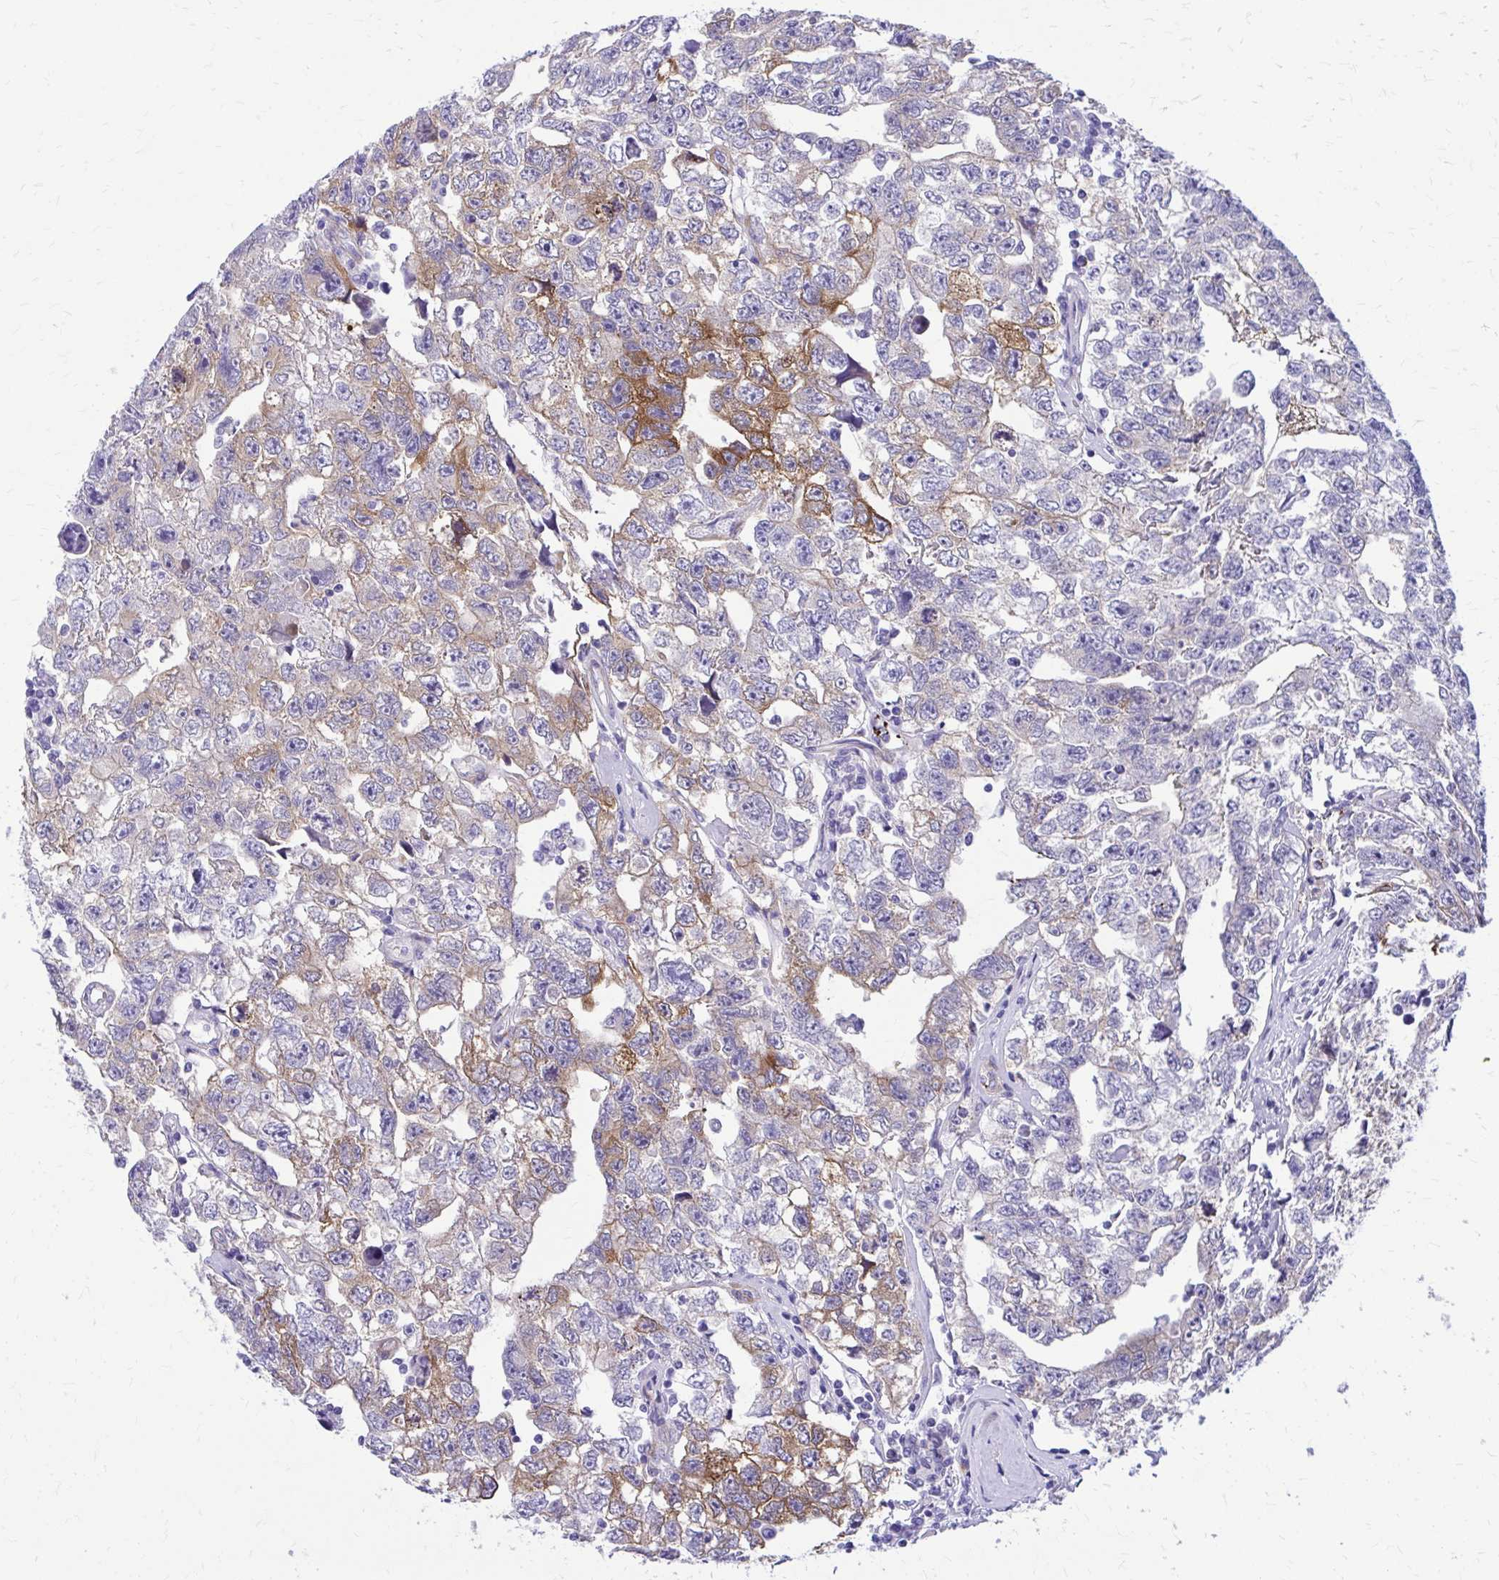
{"staining": {"intensity": "moderate", "quantity": "25%-75%", "location": "cytoplasmic/membranous"}, "tissue": "testis cancer", "cell_type": "Tumor cells", "image_type": "cancer", "snomed": [{"axis": "morphology", "description": "Carcinoma, Embryonal, NOS"}, {"axis": "topography", "description": "Testis"}], "caption": "An IHC image of neoplastic tissue is shown. Protein staining in brown labels moderate cytoplasmic/membranous positivity in testis cancer within tumor cells.", "gene": "EPB41L1", "patient": {"sex": "male", "age": 22}}